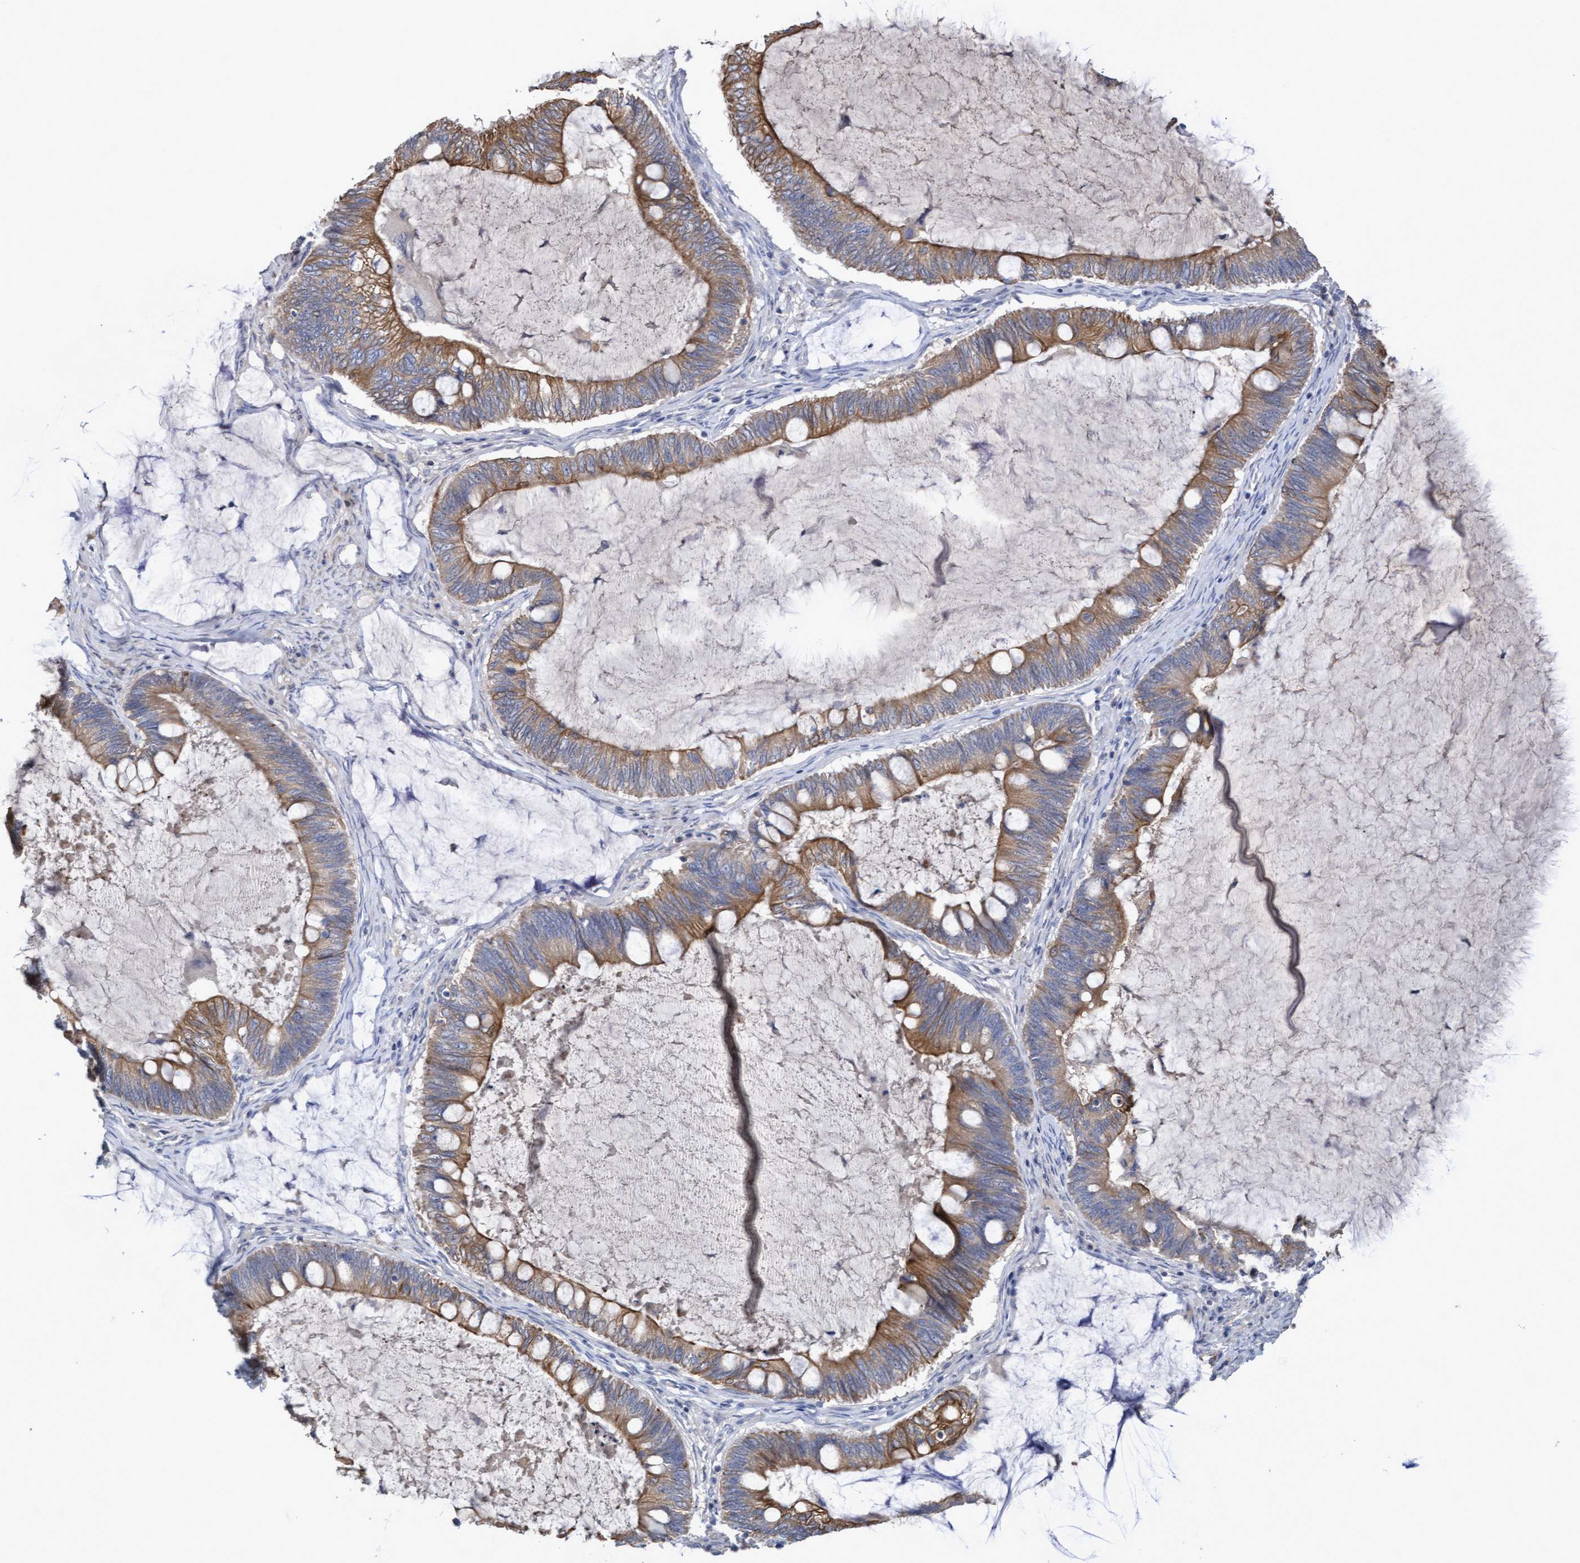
{"staining": {"intensity": "moderate", "quantity": ">75%", "location": "cytoplasmic/membranous"}, "tissue": "ovarian cancer", "cell_type": "Tumor cells", "image_type": "cancer", "snomed": [{"axis": "morphology", "description": "Cystadenocarcinoma, mucinous, NOS"}, {"axis": "topography", "description": "Ovary"}], "caption": "High-magnification brightfield microscopy of ovarian cancer stained with DAB (brown) and counterstained with hematoxylin (blue). tumor cells exhibit moderate cytoplasmic/membranous positivity is appreciated in about>75% of cells. (DAB IHC, brown staining for protein, blue staining for nuclei).", "gene": "KRT24", "patient": {"sex": "female", "age": 61}}